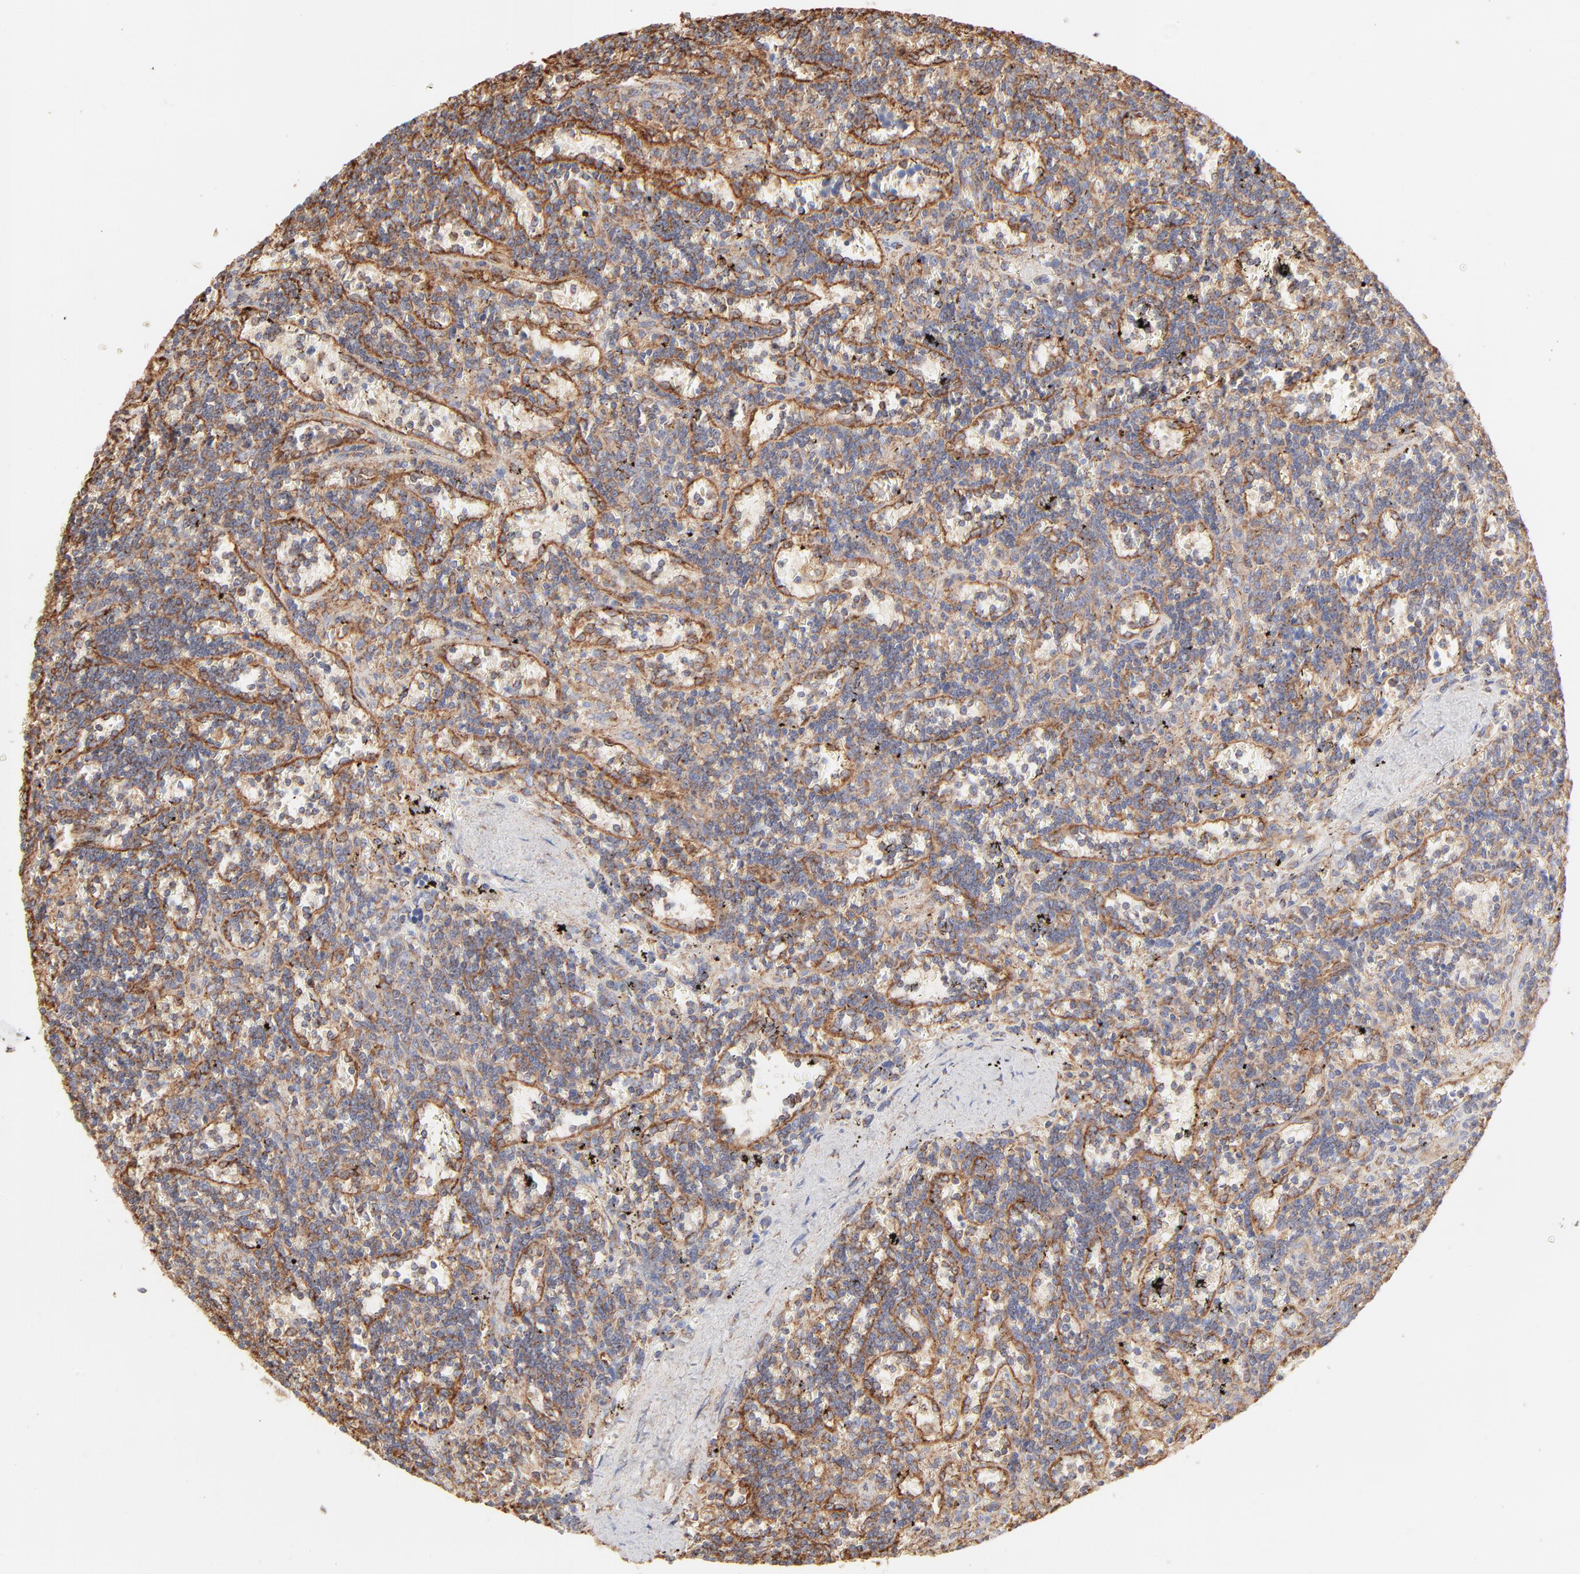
{"staining": {"intensity": "moderate", "quantity": ">75%", "location": "cytoplasmic/membranous"}, "tissue": "lymphoma", "cell_type": "Tumor cells", "image_type": "cancer", "snomed": [{"axis": "morphology", "description": "Malignant lymphoma, non-Hodgkin's type, Low grade"}, {"axis": "topography", "description": "Spleen"}], "caption": "Immunohistochemistry (IHC) image of neoplastic tissue: human lymphoma stained using immunohistochemistry shows medium levels of moderate protein expression localized specifically in the cytoplasmic/membranous of tumor cells, appearing as a cytoplasmic/membranous brown color.", "gene": "CLTB", "patient": {"sex": "male", "age": 60}}